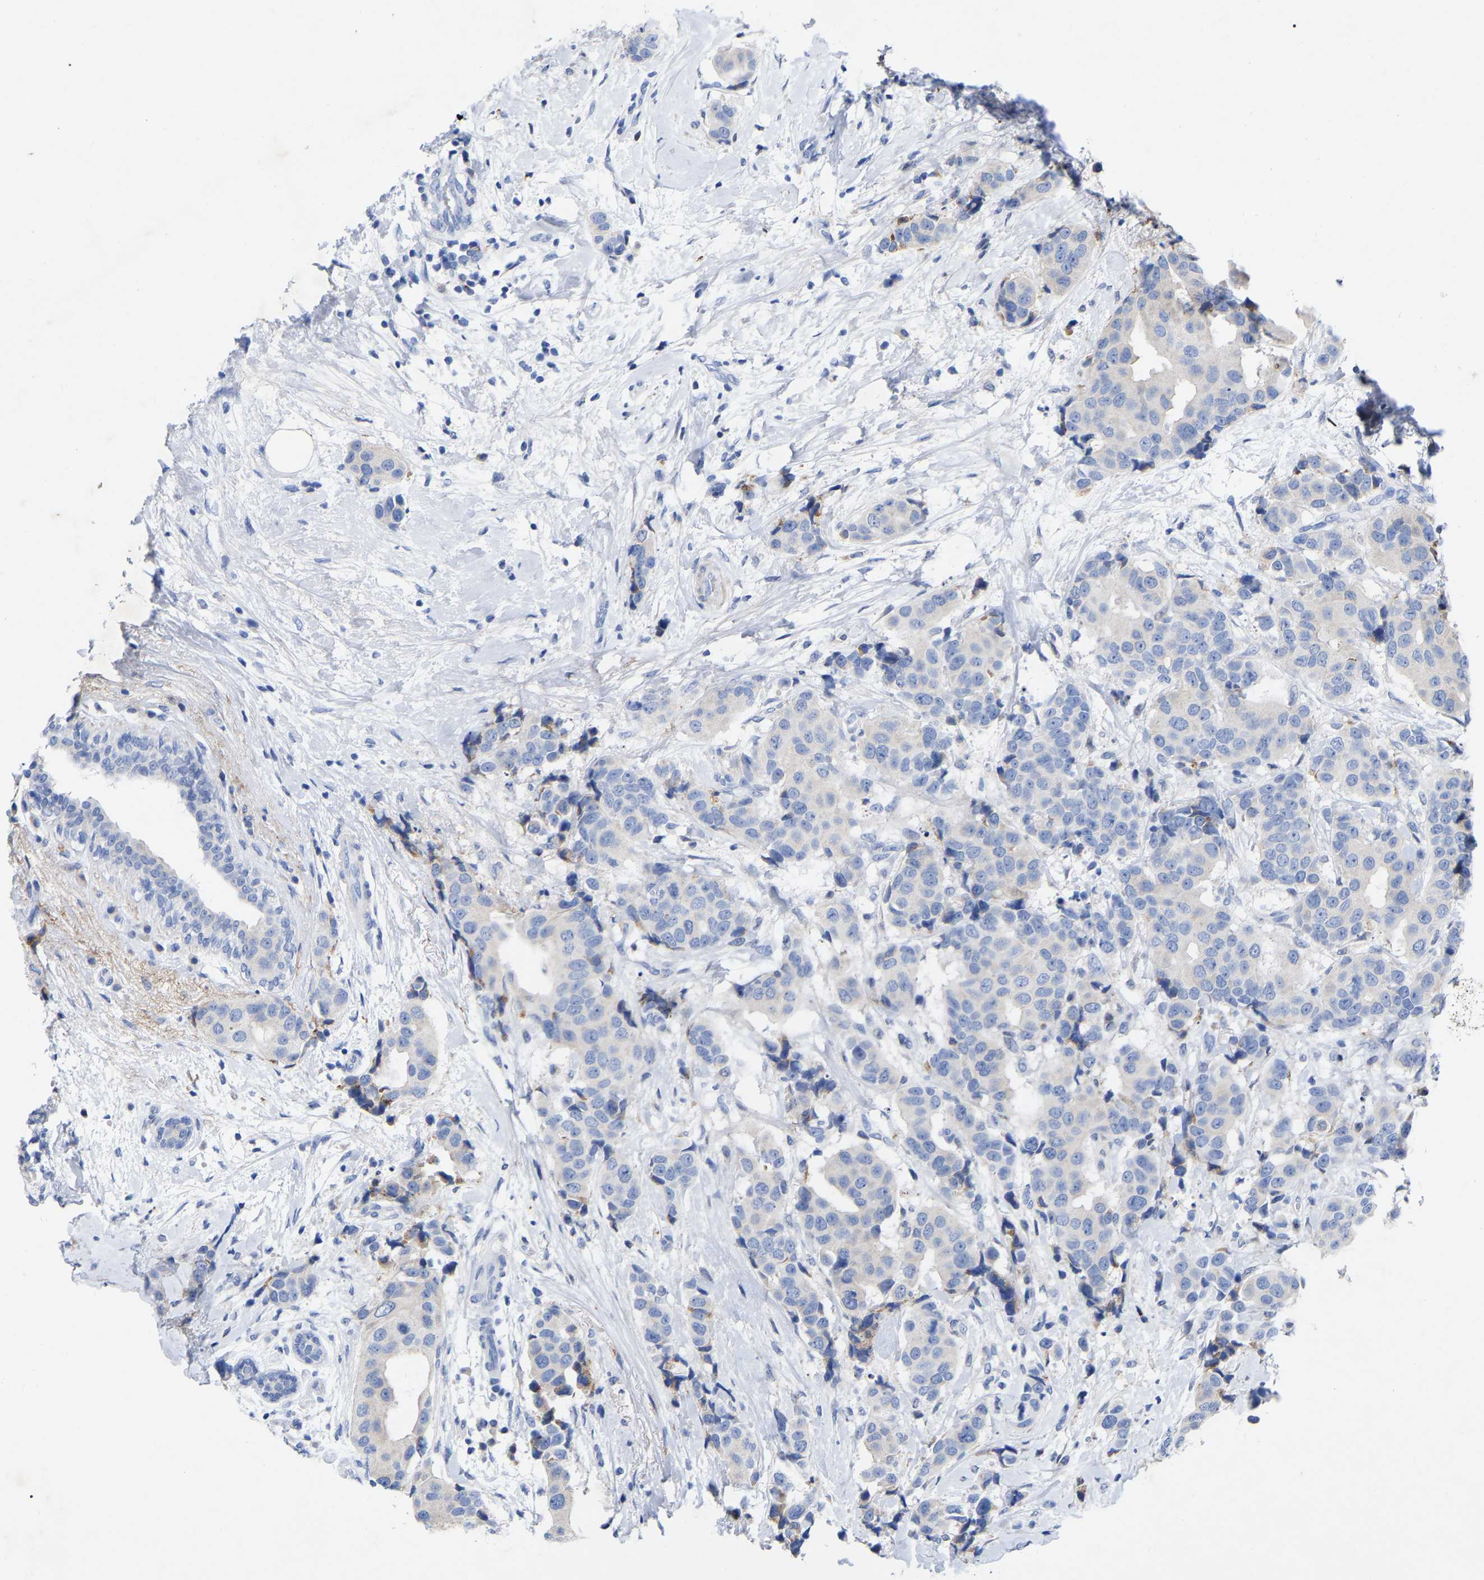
{"staining": {"intensity": "negative", "quantity": "none", "location": "none"}, "tissue": "breast cancer", "cell_type": "Tumor cells", "image_type": "cancer", "snomed": [{"axis": "morphology", "description": "Normal tissue, NOS"}, {"axis": "morphology", "description": "Duct carcinoma"}, {"axis": "topography", "description": "Breast"}], "caption": "Immunohistochemical staining of human breast cancer displays no significant staining in tumor cells.", "gene": "STRIP2", "patient": {"sex": "female", "age": 39}}